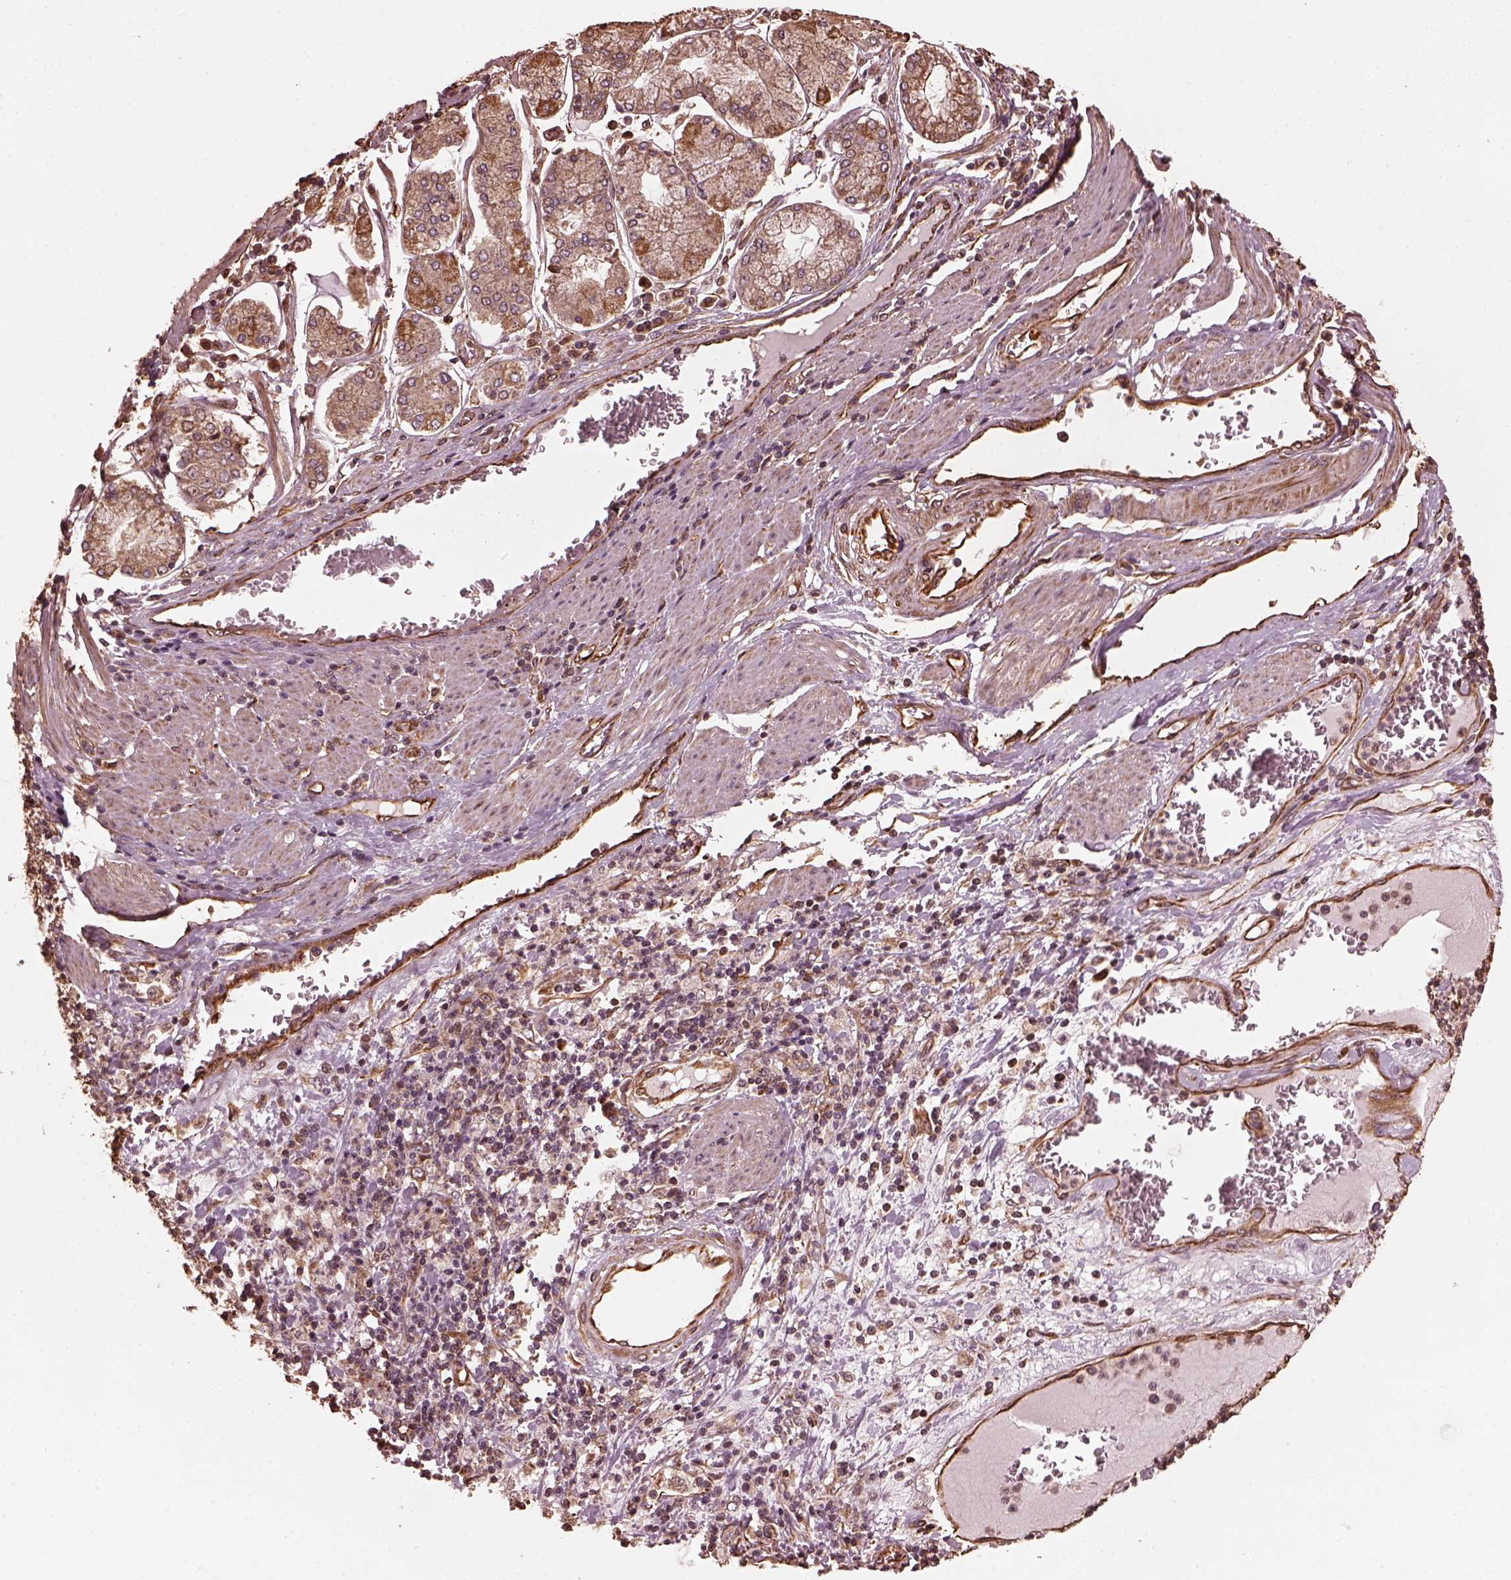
{"staining": {"intensity": "weak", "quantity": "25%-75%", "location": "cytoplasmic/membranous"}, "tissue": "stomach cancer", "cell_type": "Tumor cells", "image_type": "cancer", "snomed": [{"axis": "morphology", "description": "Adenocarcinoma, NOS"}, {"axis": "topography", "description": "Stomach, upper"}], "caption": "This micrograph exhibits IHC staining of stomach cancer (adenocarcinoma), with low weak cytoplasmic/membranous expression in approximately 25%-75% of tumor cells.", "gene": "GTPBP1", "patient": {"sex": "male", "age": 68}}